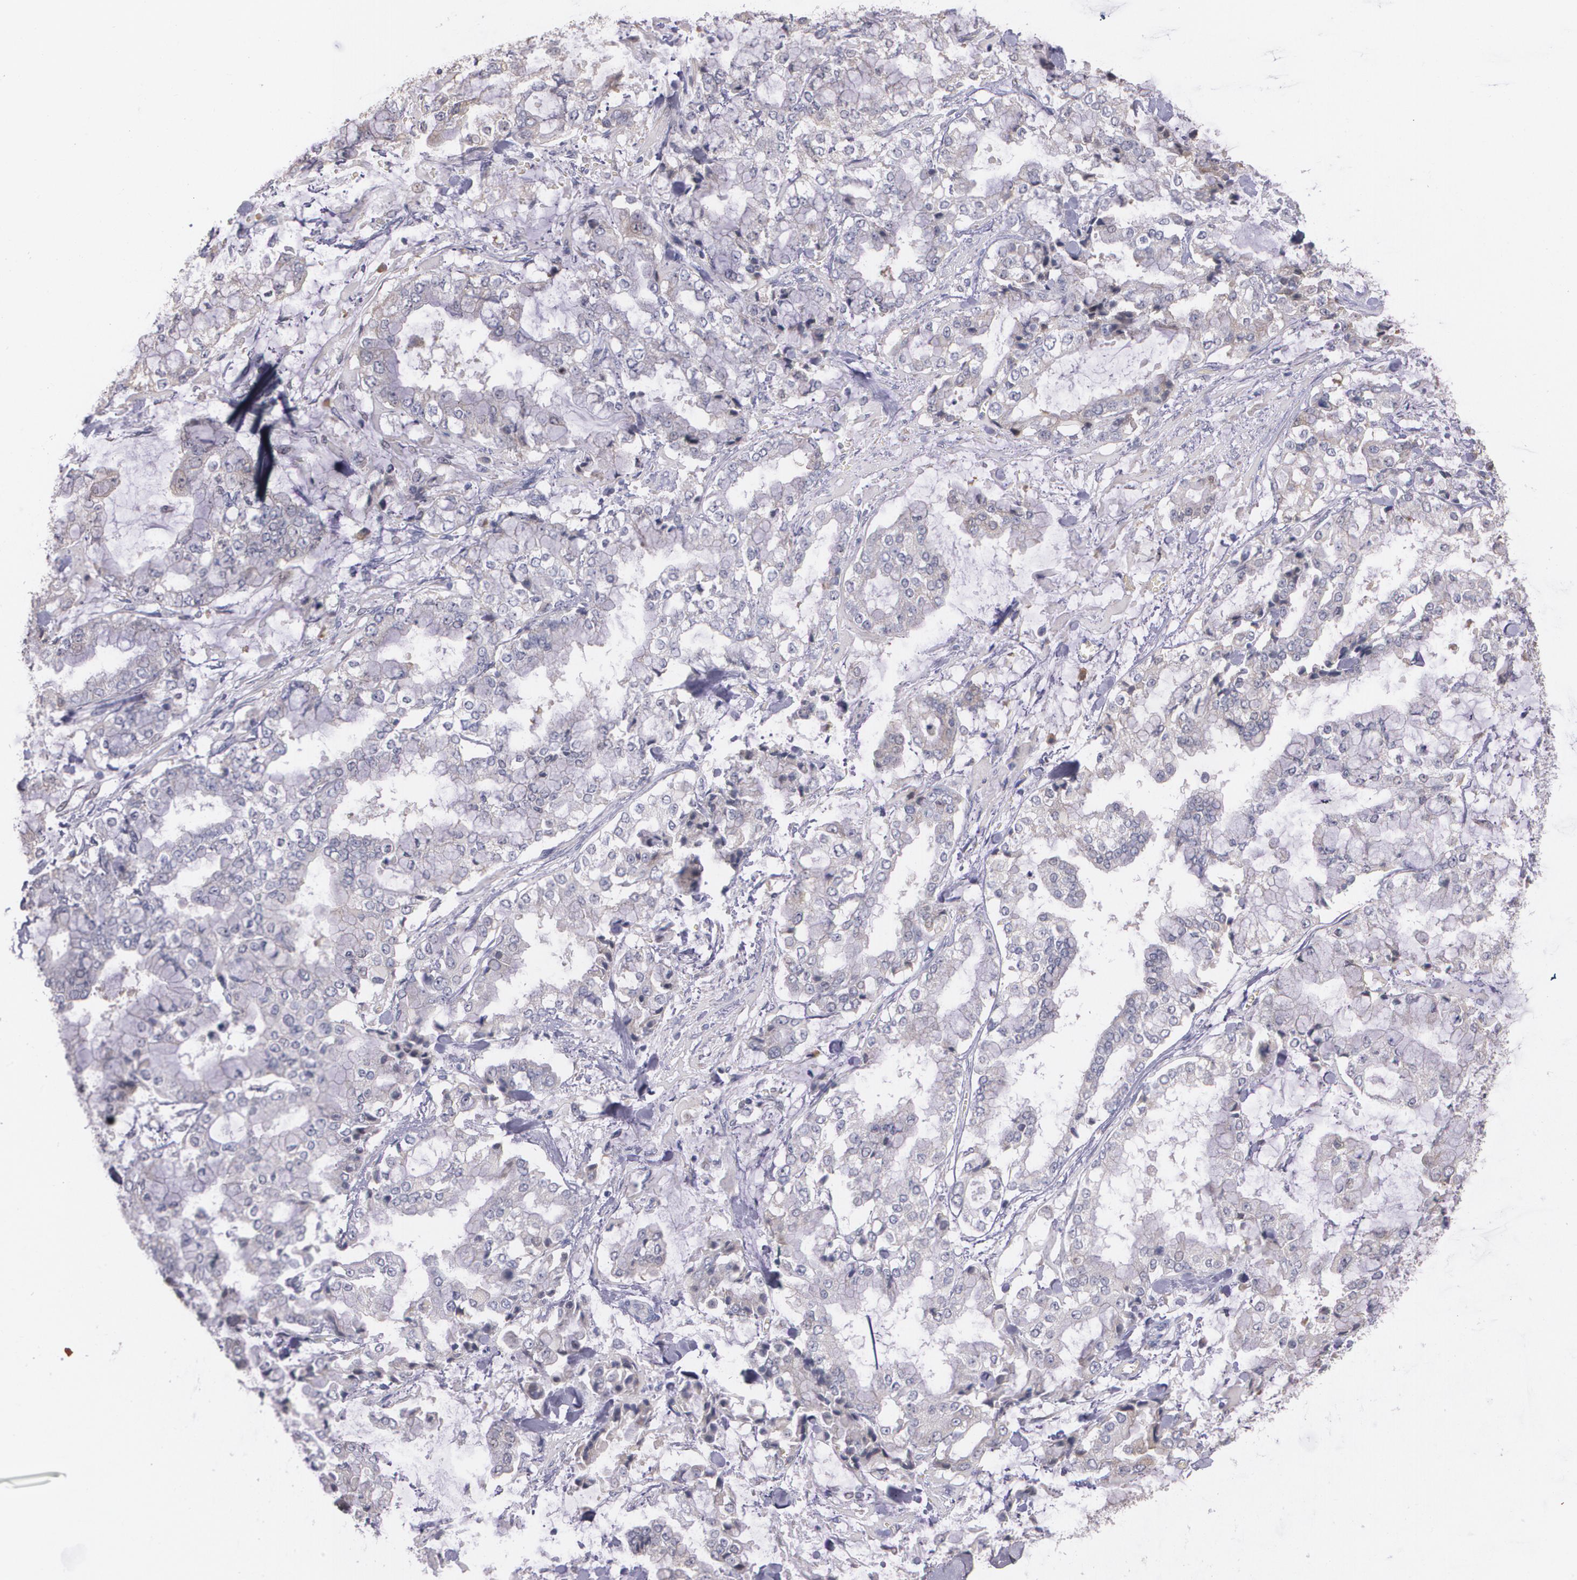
{"staining": {"intensity": "weak", "quantity": "<25%", "location": "cytoplasmic/membranous"}, "tissue": "stomach cancer", "cell_type": "Tumor cells", "image_type": "cancer", "snomed": [{"axis": "morphology", "description": "Normal tissue, NOS"}, {"axis": "morphology", "description": "Adenocarcinoma, NOS"}, {"axis": "topography", "description": "Stomach, upper"}, {"axis": "topography", "description": "Stomach"}], "caption": "Immunohistochemistry (IHC) of human stomach cancer demonstrates no staining in tumor cells.", "gene": "AMBP", "patient": {"sex": "male", "age": 76}}